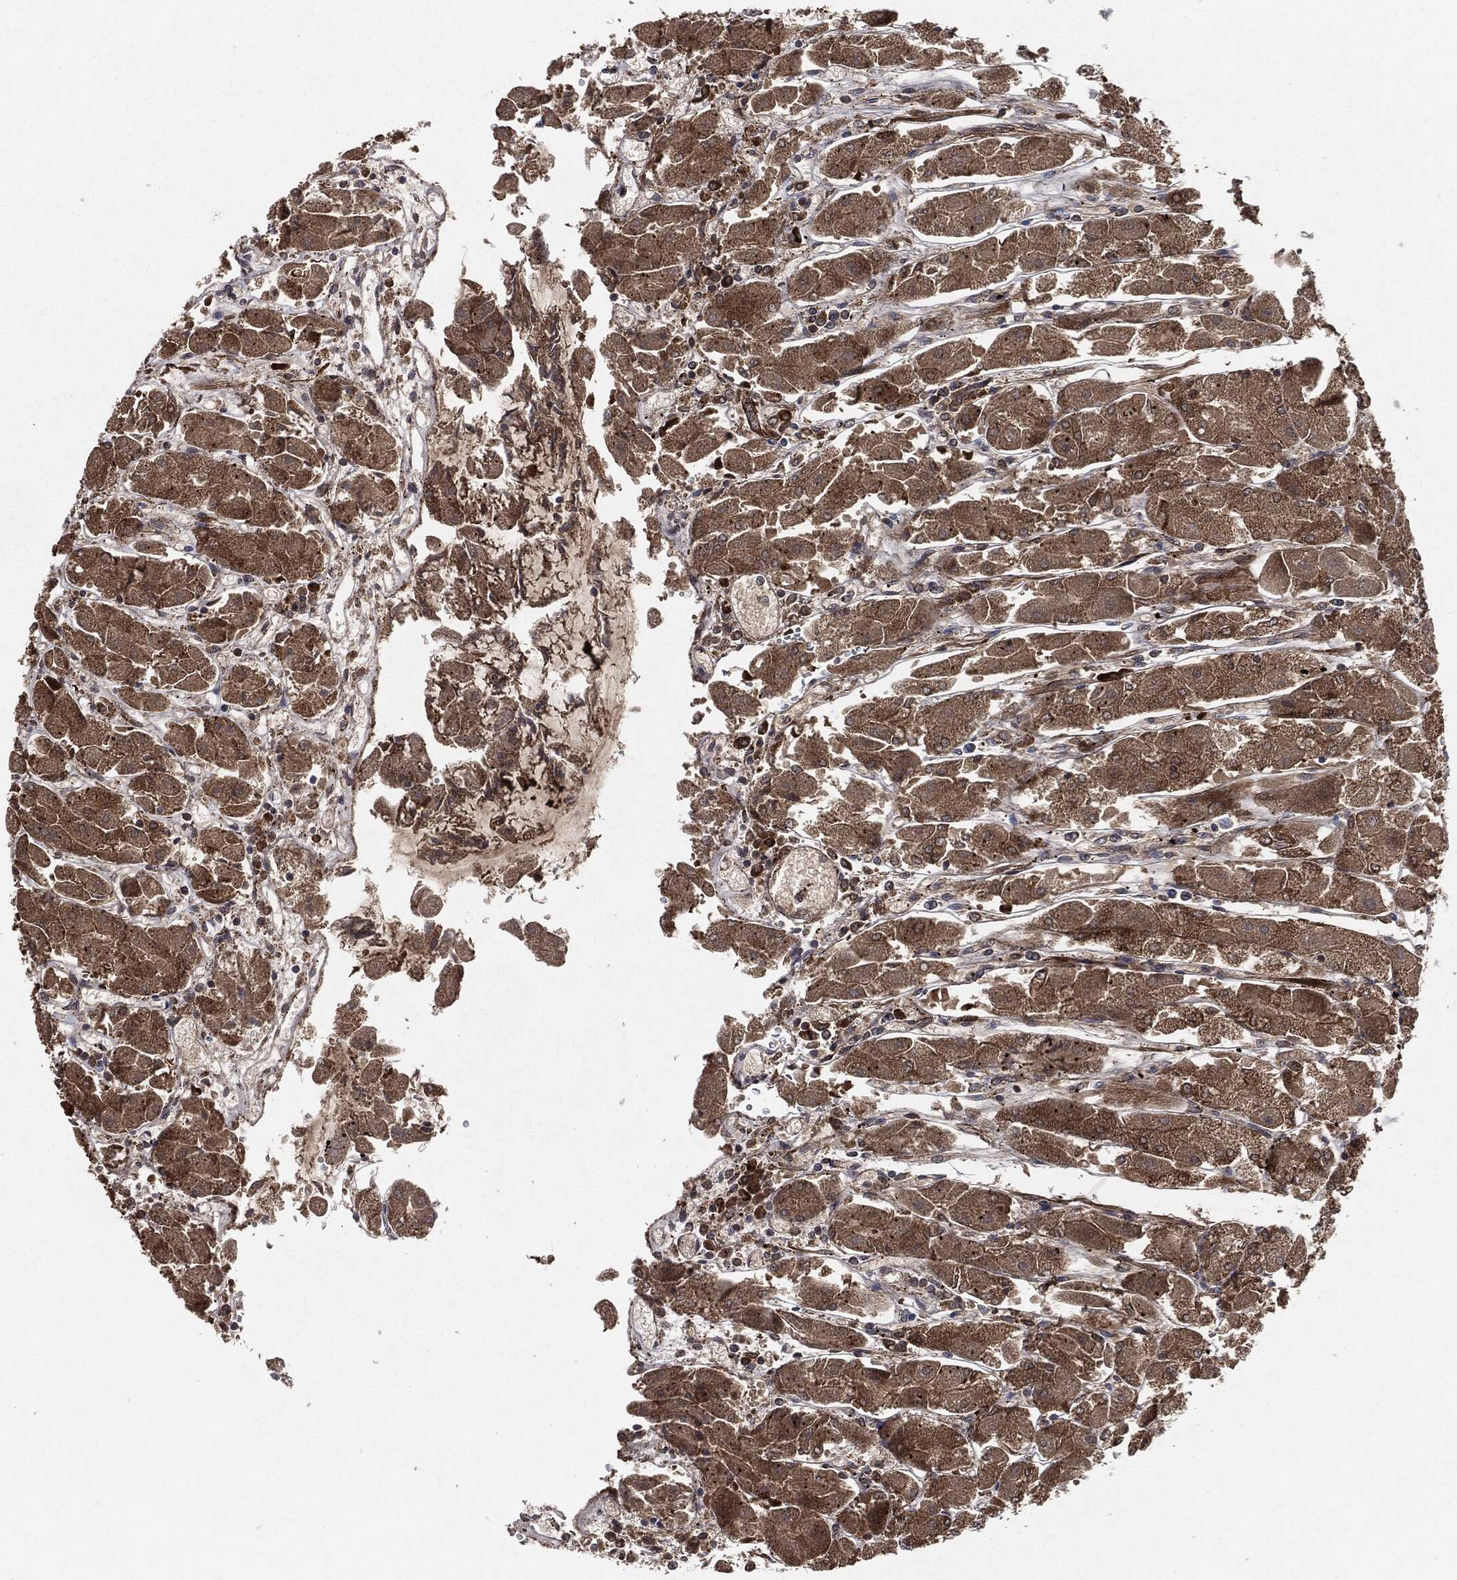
{"staining": {"intensity": "strong", "quantity": "25%-75%", "location": "cytoplasmic/membranous"}, "tissue": "stomach", "cell_type": "Glandular cells", "image_type": "normal", "snomed": [{"axis": "morphology", "description": "Normal tissue, NOS"}, {"axis": "topography", "description": "Stomach"}], "caption": "Immunohistochemistry (IHC) micrograph of normal stomach stained for a protein (brown), which demonstrates high levels of strong cytoplasmic/membranous expression in approximately 25%-75% of glandular cells.", "gene": "RAF1", "patient": {"sex": "male", "age": 70}}